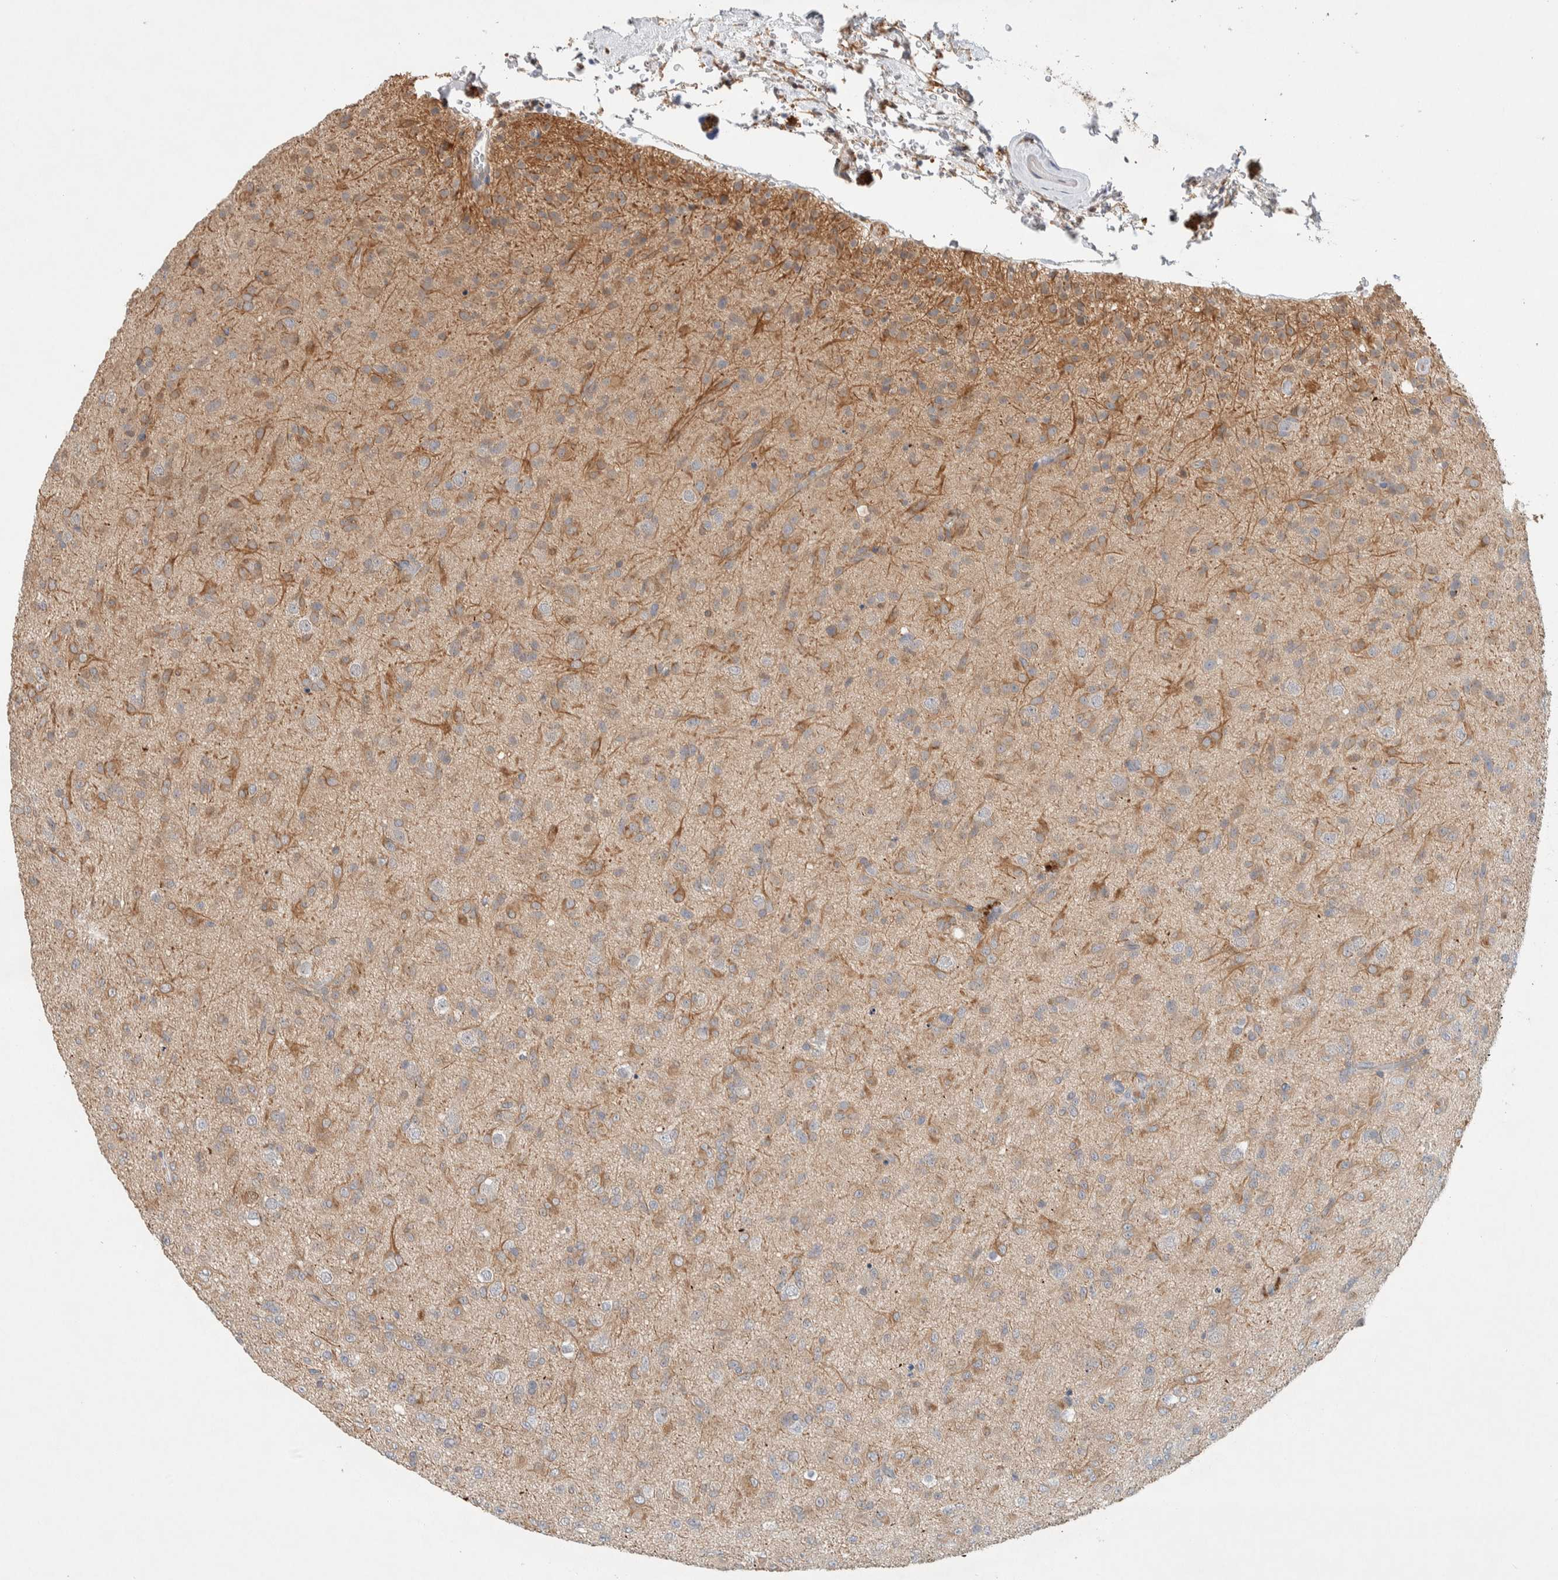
{"staining": {"intensity": "moderate", "quantity": "<25%", "location": "cytoplasmic/membranous"}, "tissue": "glioma", "cell_type": "Tumor cells", "image_type": "cancer", "snomed": [{"axis": "morphology", "description": "Glioma, malignant, Low grade"}, {"axis": "topography", "description": "Brain"}], "caption": "Low-grade glioma (malignant) tissue displays moderate cytoplasmic/membranous positivity in about <25% of tumor cells, visualized by immunohistochemistry.", "gene": "DEPTOR", "patient": {"sex": "male", "age": 65}}